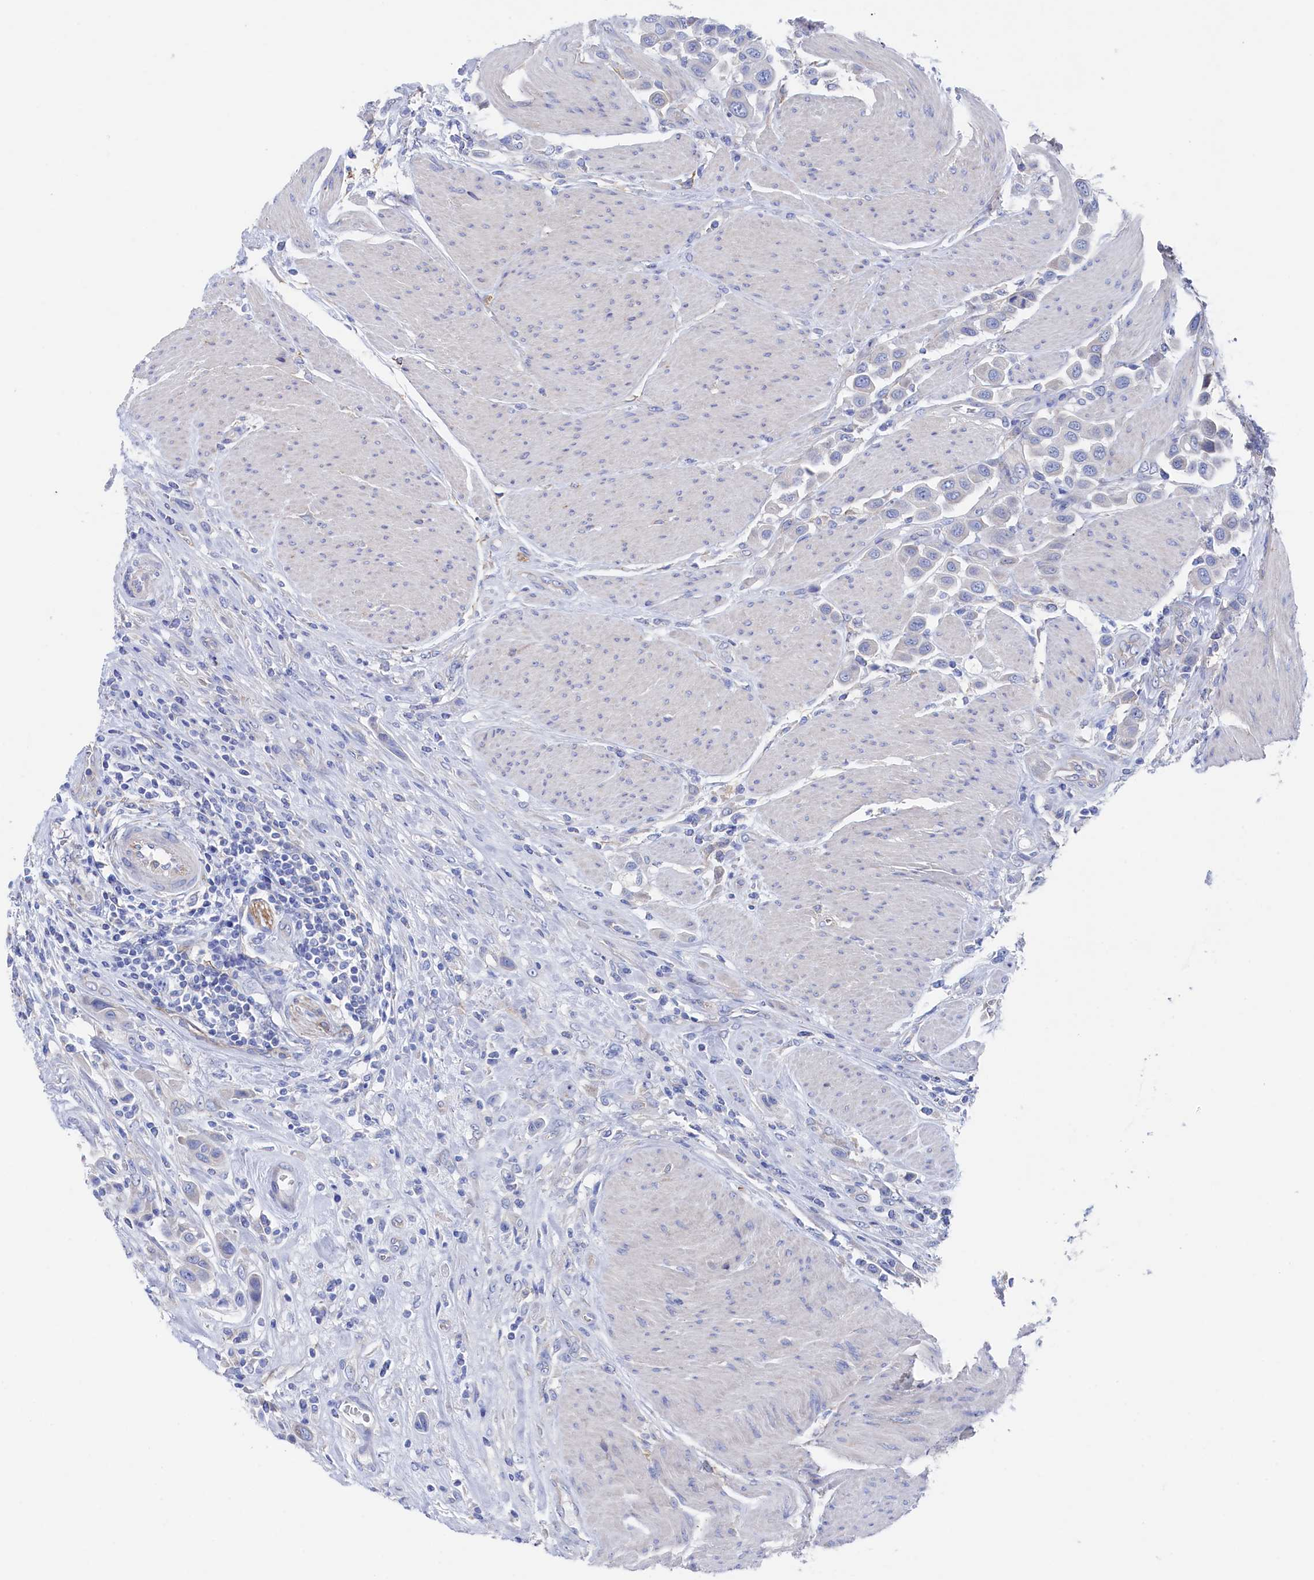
{"staining": {"intensity": "negative", "quantity": "none", "location": "none"}, "tissue": "urothelial cancer", "cell_type": "Tumor cells", "image_type": "cancer", "snomed": [{"axis": "morphology", "description": "Urothelial carcinoma, High grade"}, {"axis": "topography", "description": "Urinary bladder"}], "caption": "There is no significant staining in tumor cells of urothelial cancer.", "gene": "TMOD2", "patient": {"sex": "male", "age": 50}}